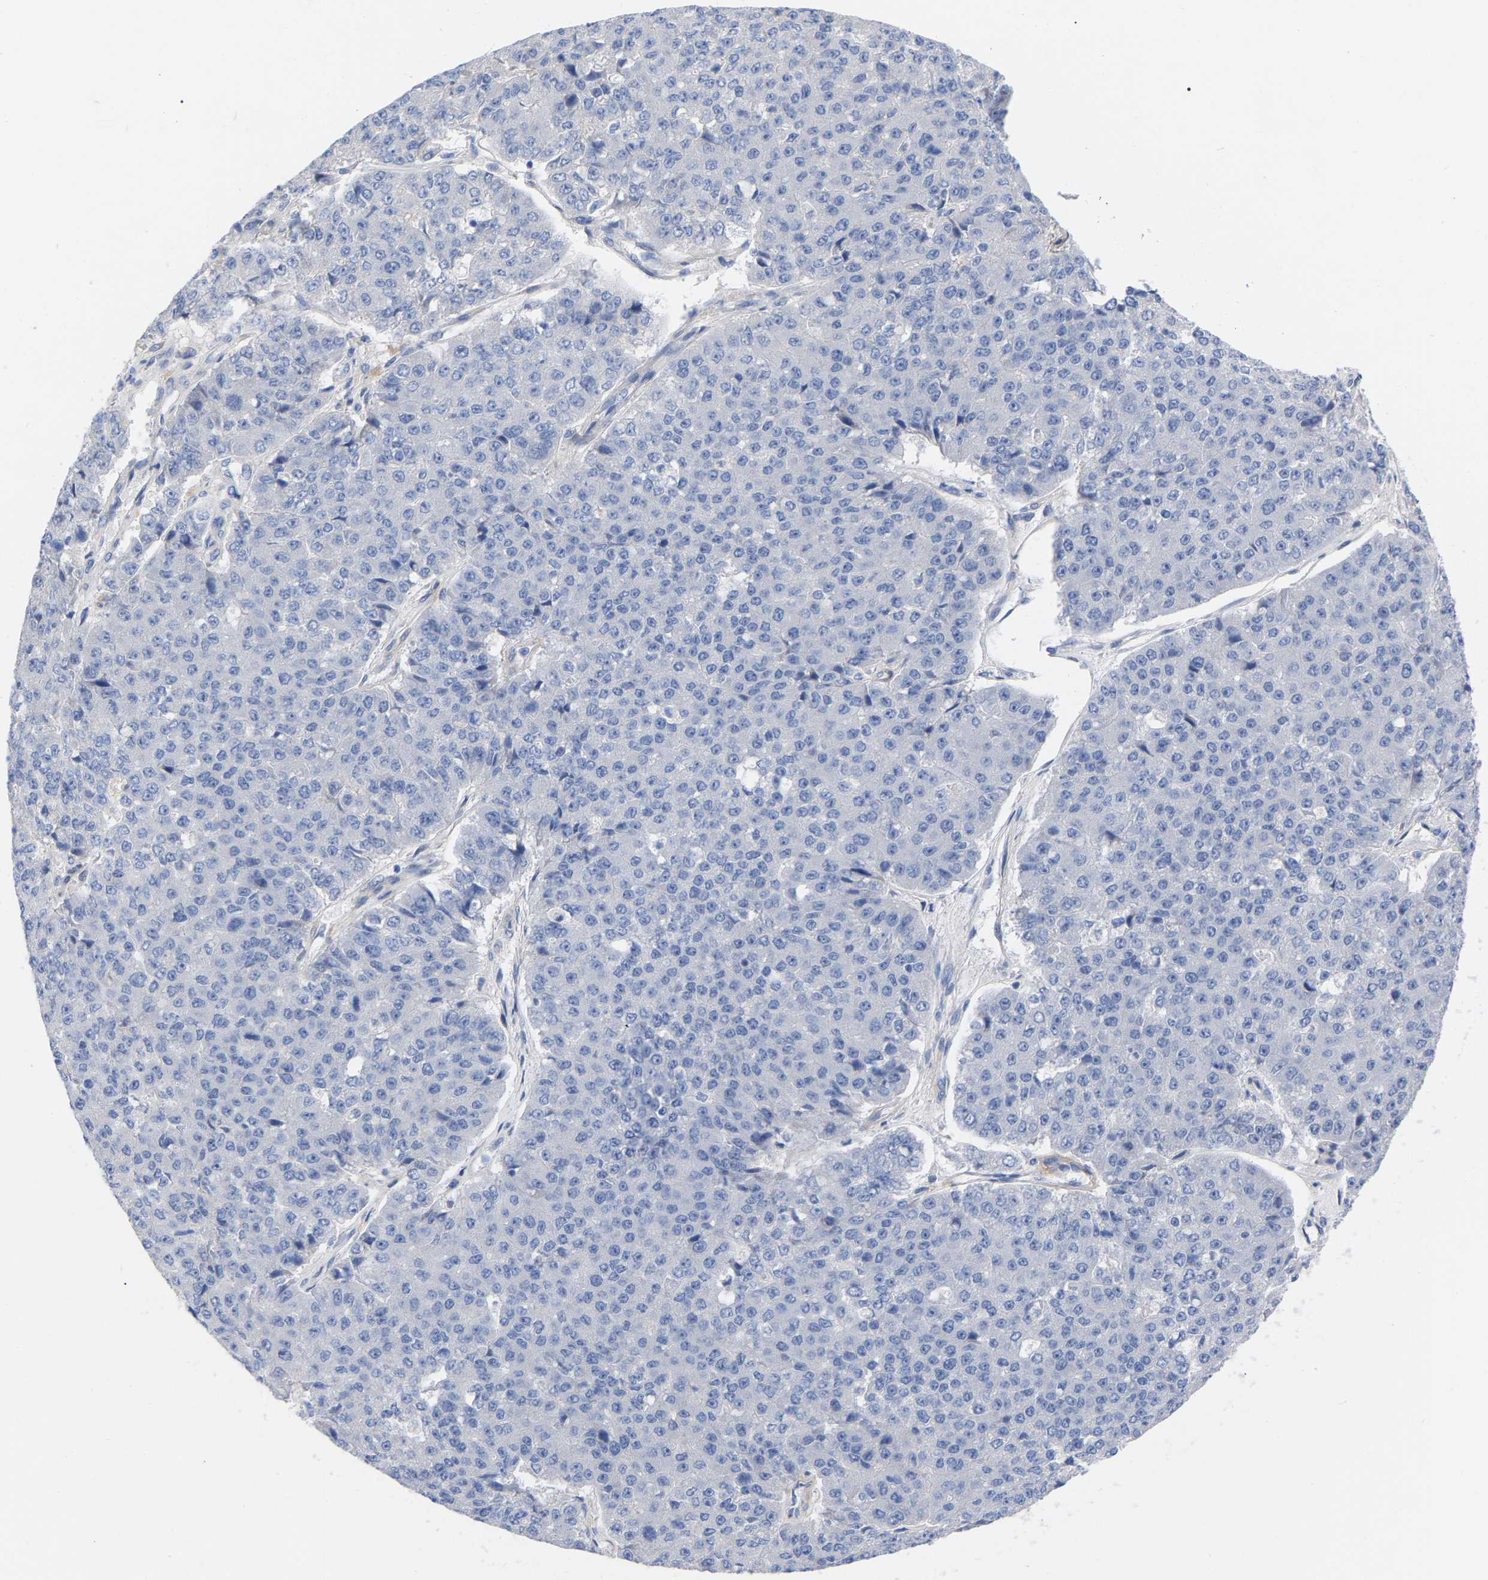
{"staining": {"intensity": "negative", "quantity": "none", "location": "none"}, "tissue": "pancreatic cancer", "cell_type": "Tumor cells", "image_type": "cancer", "snomed": [{"axis": "morphology", "description": "Adenocarcinoma, NOS"}, {"axis": "topography", "description": "Pancreas"}], "caption": "A high-resolution micrograph shows IHC staining of adenocarcinoma (pancreatic), which demonstrates no significant staining in tumor cells. The staining was performed using DAB (3,3'-diaminobenzidine) to visualize the protein expression in brown, while the nuclei were stained in blue with hematoxylin (Magnification: 20x).", "gene": "HAPLN1", "patient": {"sex": "male", "age": 50}}